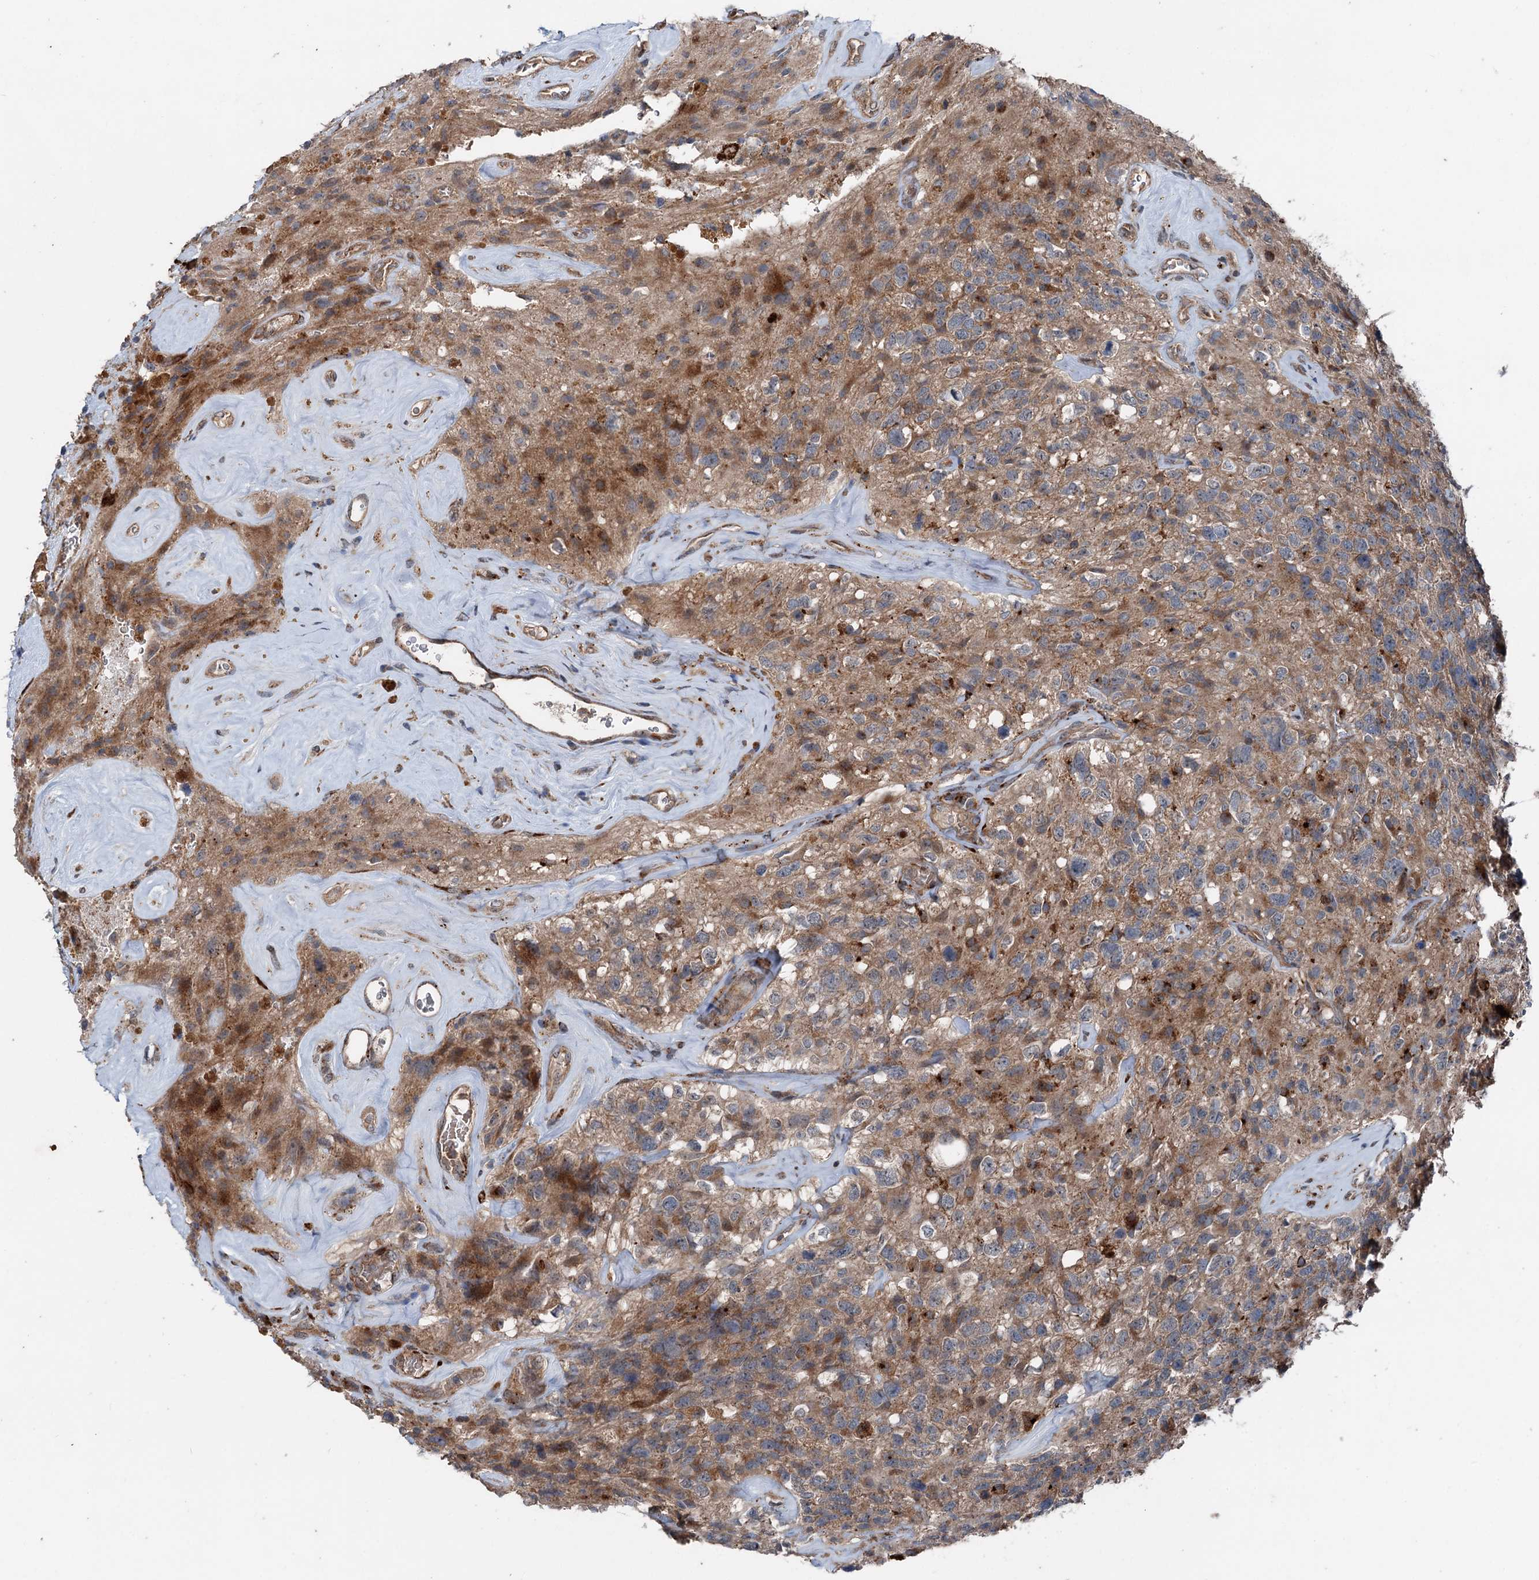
{"staining": {"intensity": "moderate", "quantity": "<25%", "location": "cytoplasmic/membranous"}, "tissue": "glioma", "cell_type": "Tumor cells", "image_type": "cancer", "snomed": [{"axis": "morphology", "description": "Glioma, malignant, High grade"}, {"axis": "topography", "description": "Brain"}], "caption": "Tumor cells exhibit low levels of moderate cytoplasmic/membranous expression in about <25% of cells in glioma. Immunohistochemistry stains the protein in brown and the nuclei are stained blue.", "gene": "DDIAS", "patient": {"sex": "male", "age": 69}}